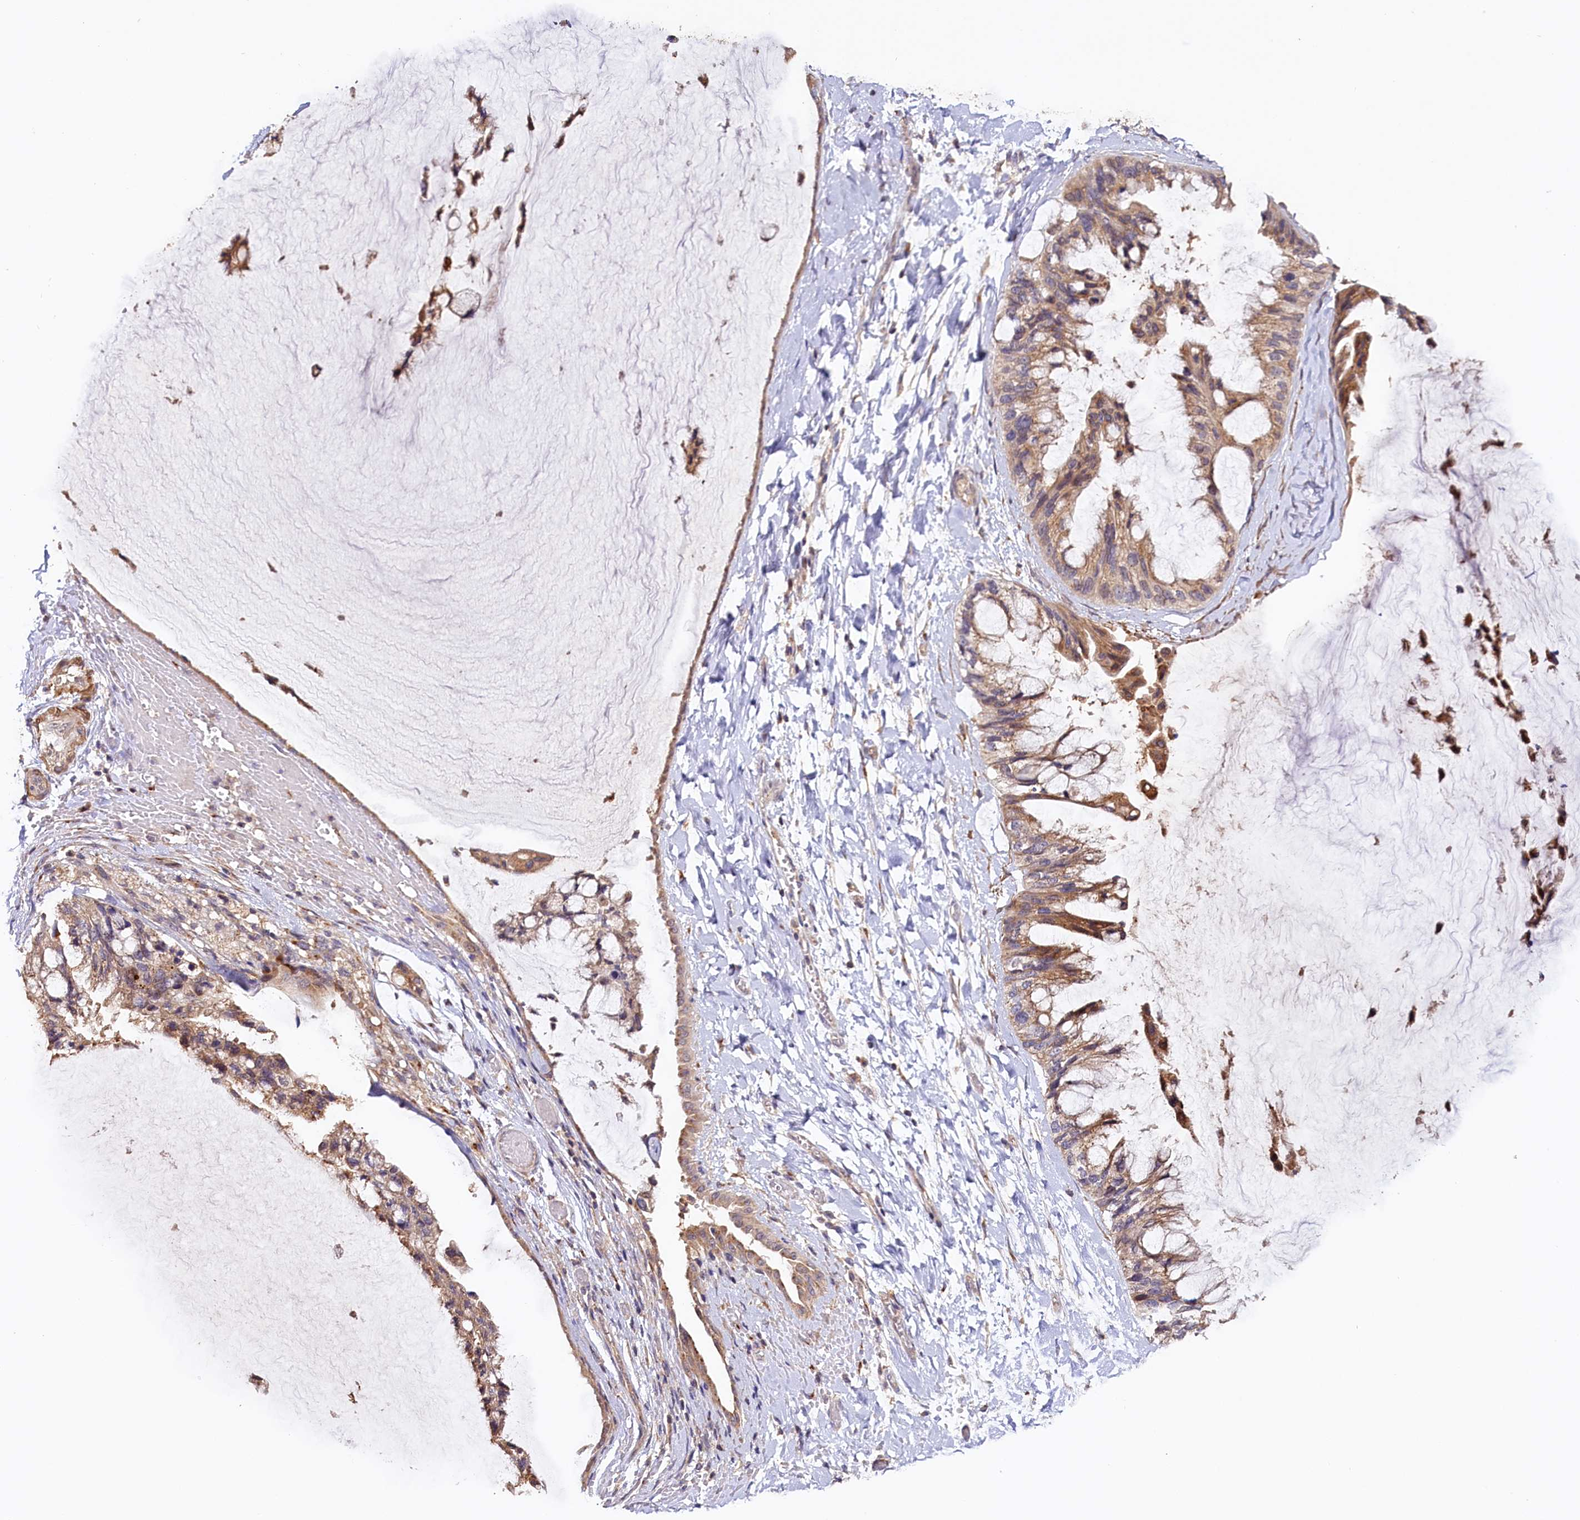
{"staining": {"intensity": "moderate", "quantity": ">75%", "location": "cytoplasmic/membranous"}, "tissue": "ovarian cancer", "cell_type": "Tumor cells", "image_type": "cancer", "snomed": [{"axis": "morphology", "description": "Cystadenocarcinoma, mucinous, NOS"}, {"axis": "topography", "description": "Ovary"}], "caption": "Ovarian cancer (mucinous cystadenocarcinoma) stained with a brown dye displays moderate cytoplasmic/membranous positive positivity in approximately >75% of tumor cells.", "gene": "TANGO6", "patient": {"sex": "female", "age": 39}}